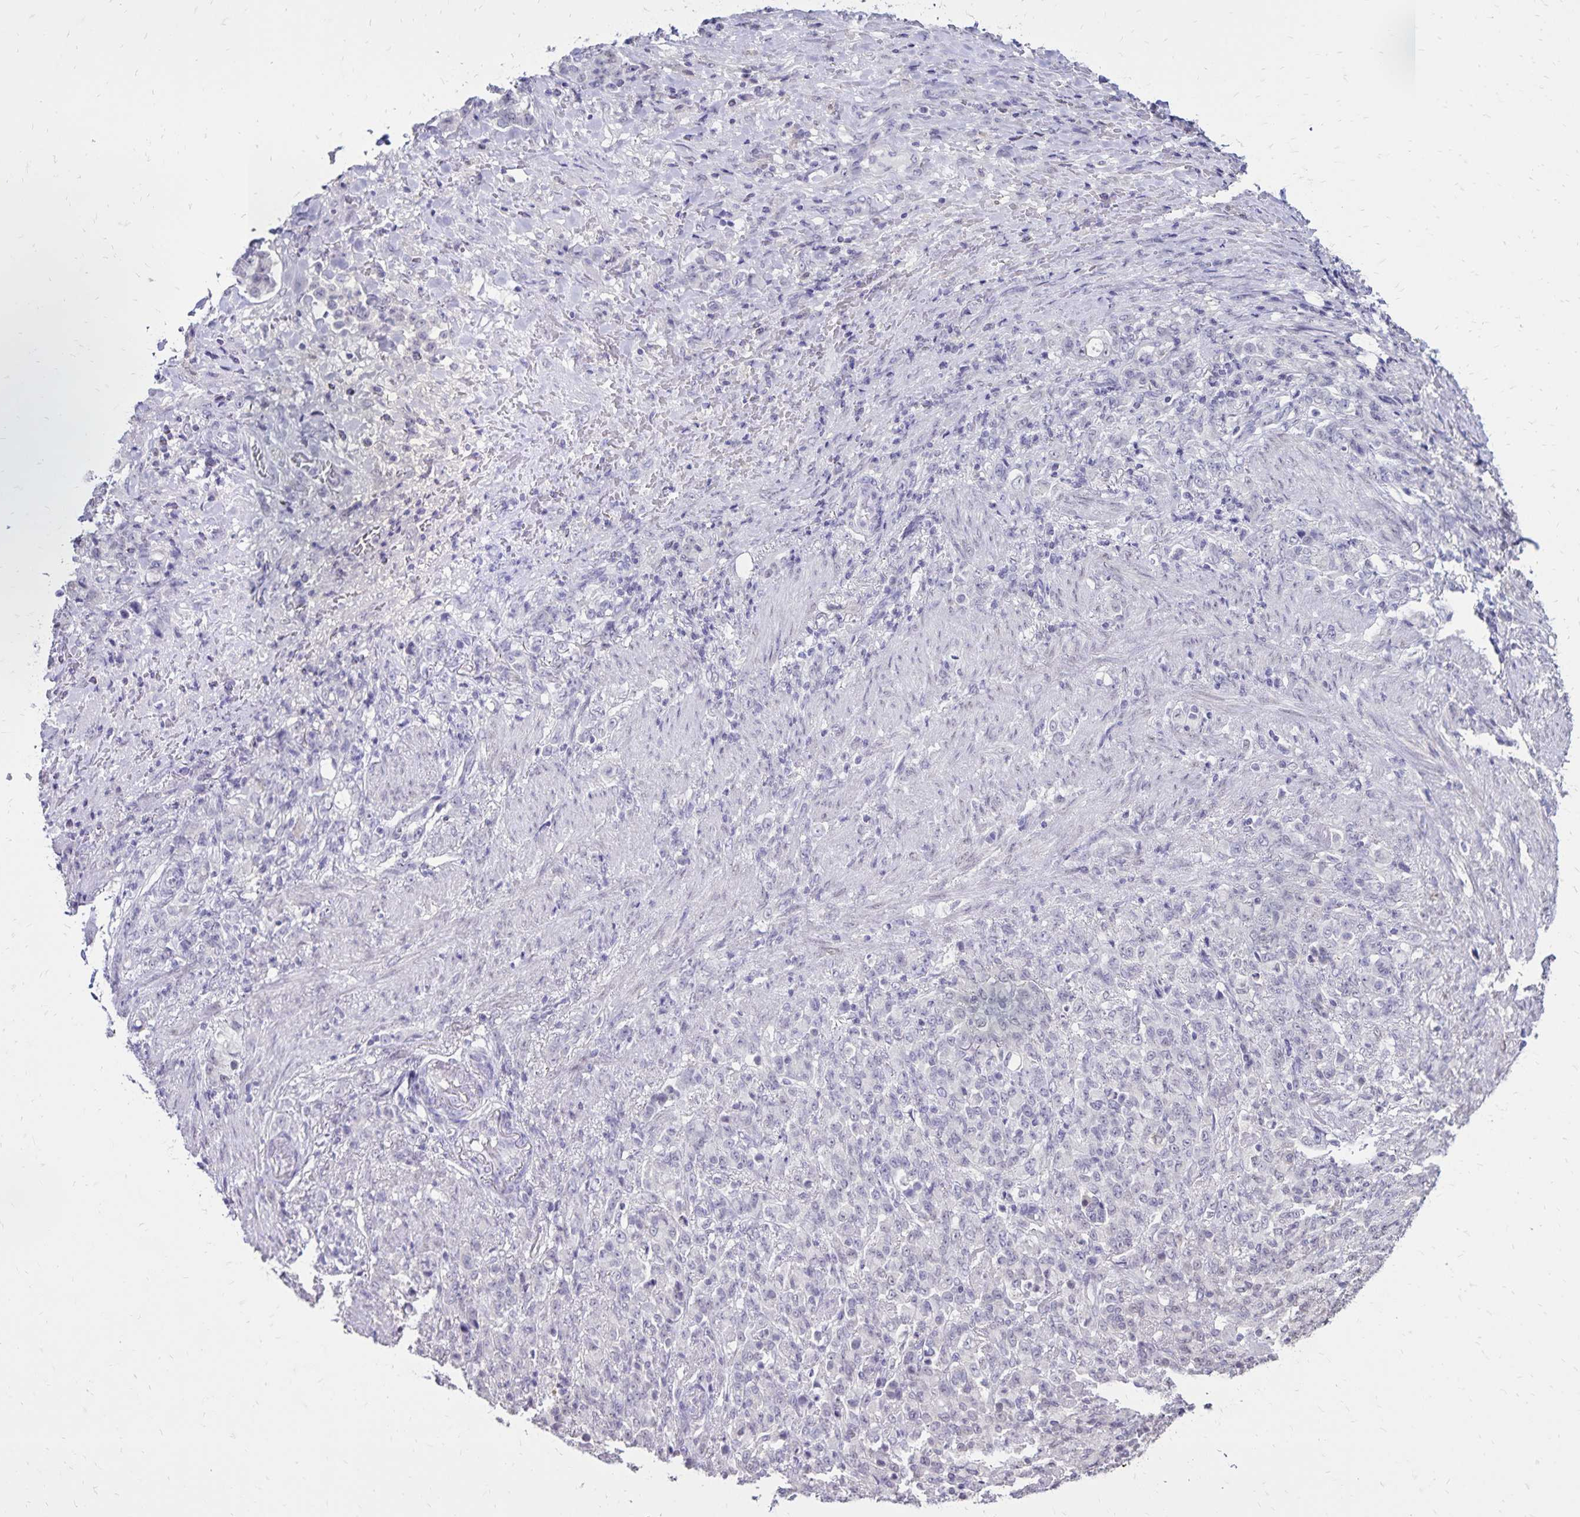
{"staining": {"intensity": "negative", "quantity": "none", "location": "none"}, "tissue": "stomach cancer", "cell_type": "Tumor cells", "image_type": "cancer", "snomed": [{"axis": "morphology", "description": "Adenocarcinoma, NOS"}, {"axis": "topography", "description": "Stomach"}], "caption": "Immunohistochemistry (IHC) micrograph of neoplastic tissue: human stomach cancer stained with DAB (3,3'-diaminobenzidine) exhibits no significant protein positivity in tumor cells. (DAB immunohistochemistry, high magnification).", "gene": "SH3GL3", "patient": {"sex": "female", "age": 79}}